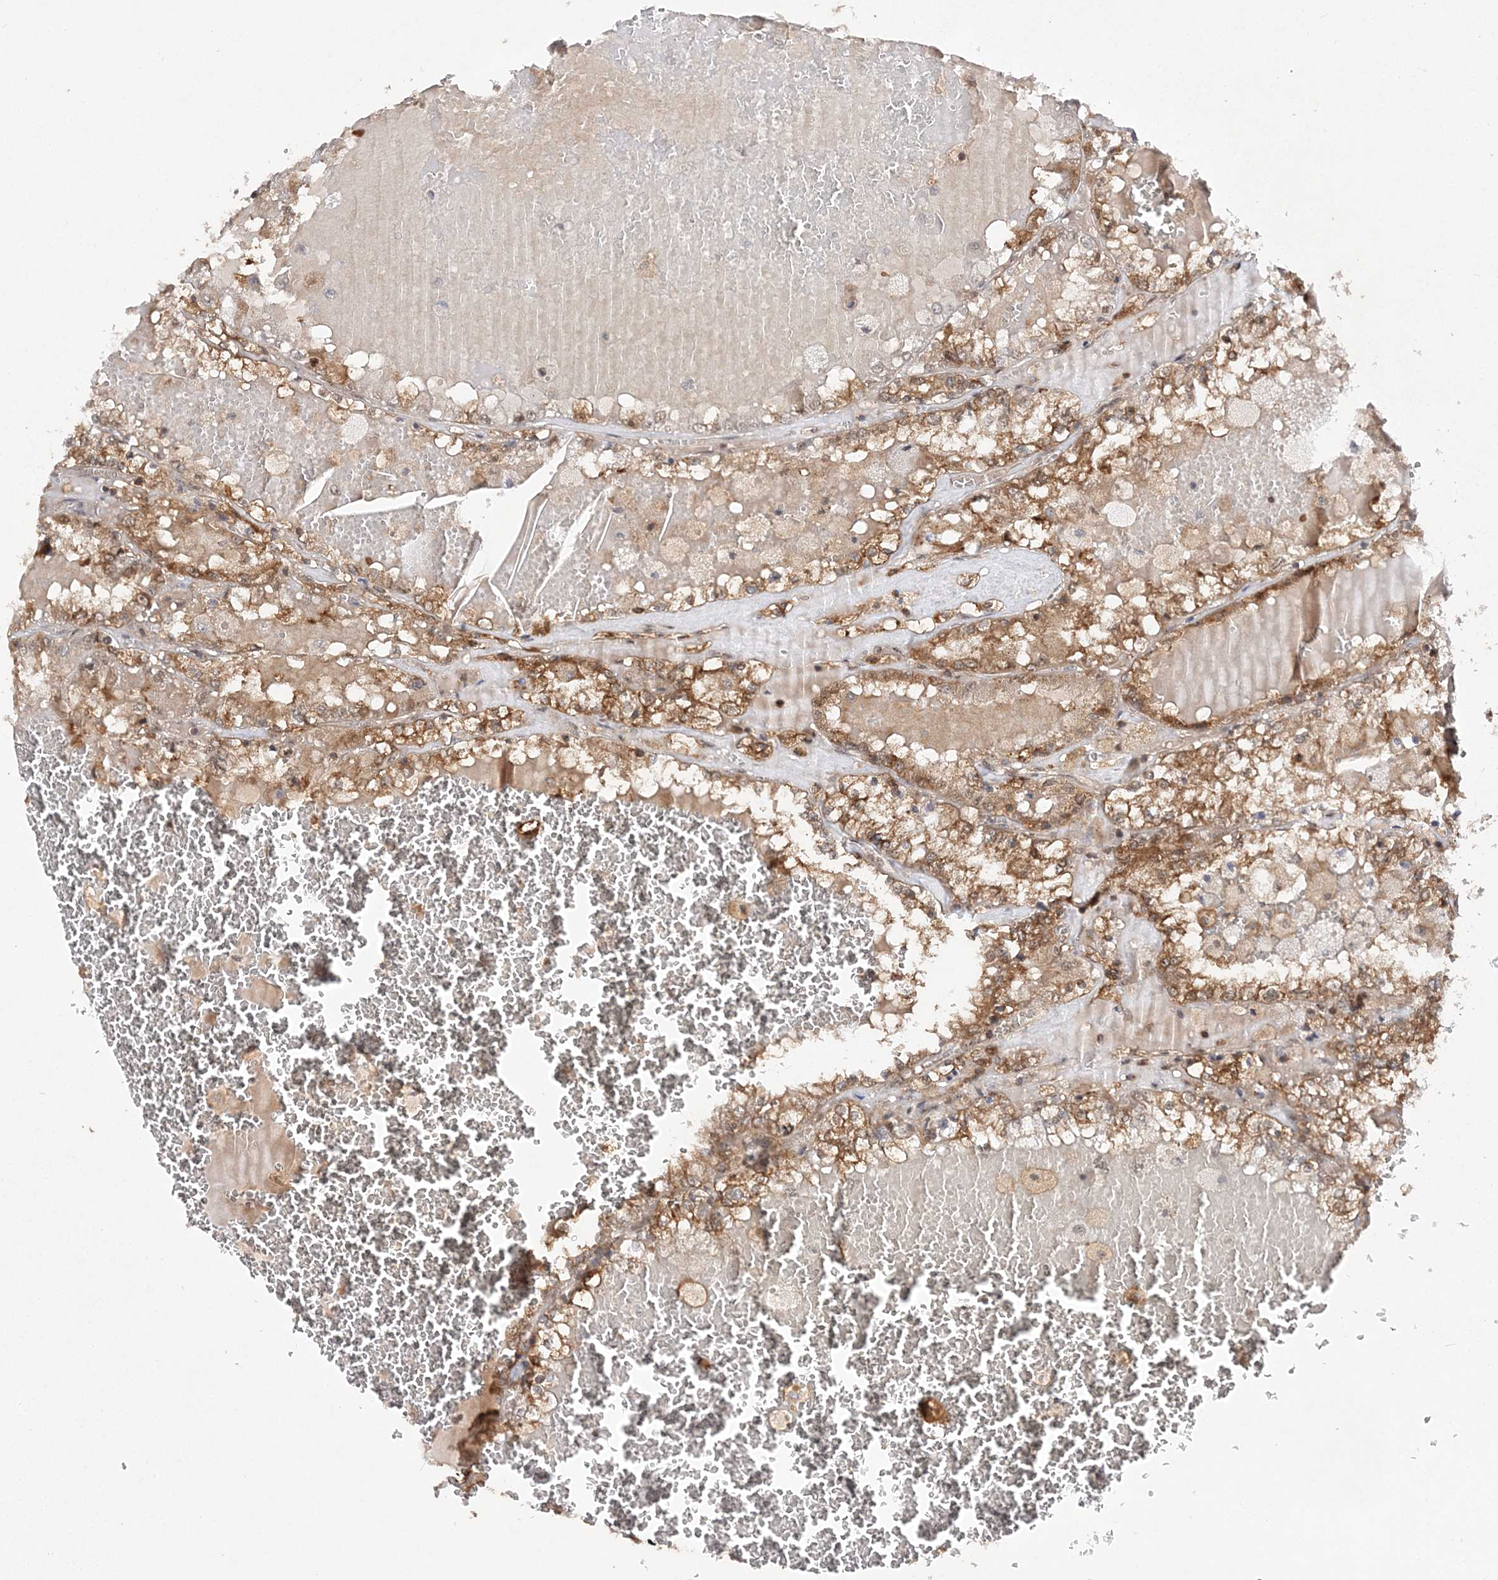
{"staining": {"intensity": "moderate", "quantity": ">75%", "location": "cytoplasmic/membranous"}, "tissue": "renal cancer", "cell_type": "Tumor cells", "image_type": "cancer", "snomed": [{"axis": "morphology", "description": "Adenocarcinoma, NOS"}, {"axis": "topography", "description": "Kidney"}], "caption": "A brown stain highlights moderate cytoplasmic/membranous expression of a protein in human renal adenocarcinoma tumor cells.", "gene": "NIF3L1", "patient": {"sex": "female", "age": 56}}